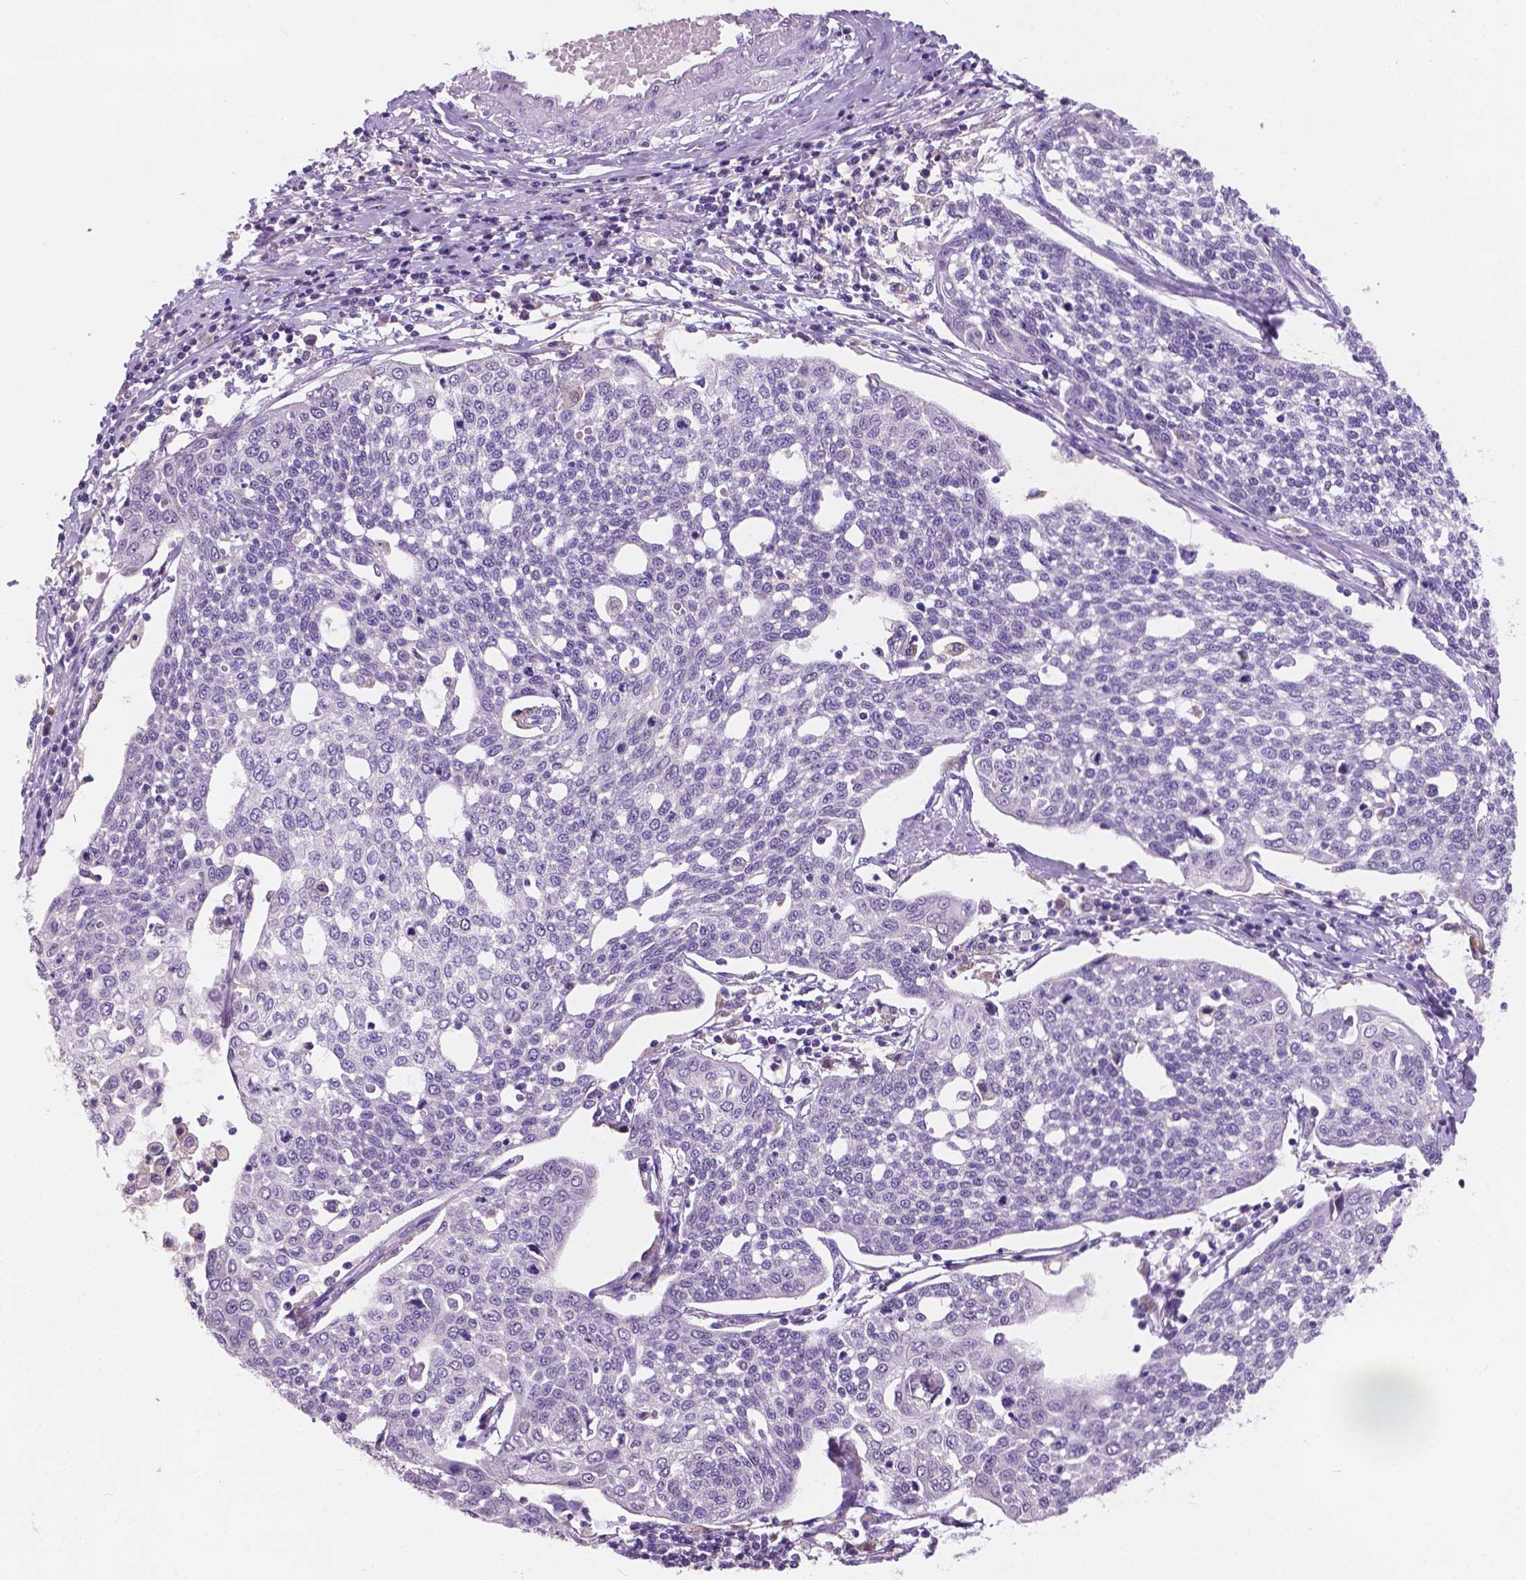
{"staining": {"intensity": "negative", "quantity": "none", "location": "none"}, "tissue": "cervical cancer", "cell_type": "Tumor cells", "image_type": "cancer", "snomed": [{"axis": "morphology", "description": "Squamous cell carcinoma, NOS"}, {"axis": "topography", "description": "Cervix"}], "caption": "Immunohistochemistry (IHC) photomicrograph of cervical cancer (squamous cell carcinoma) stained for a protein (brown), which shows no positivity in tumor cells.", "gene": "IREB2", "patient": {"sex": "female", "age": 34}}